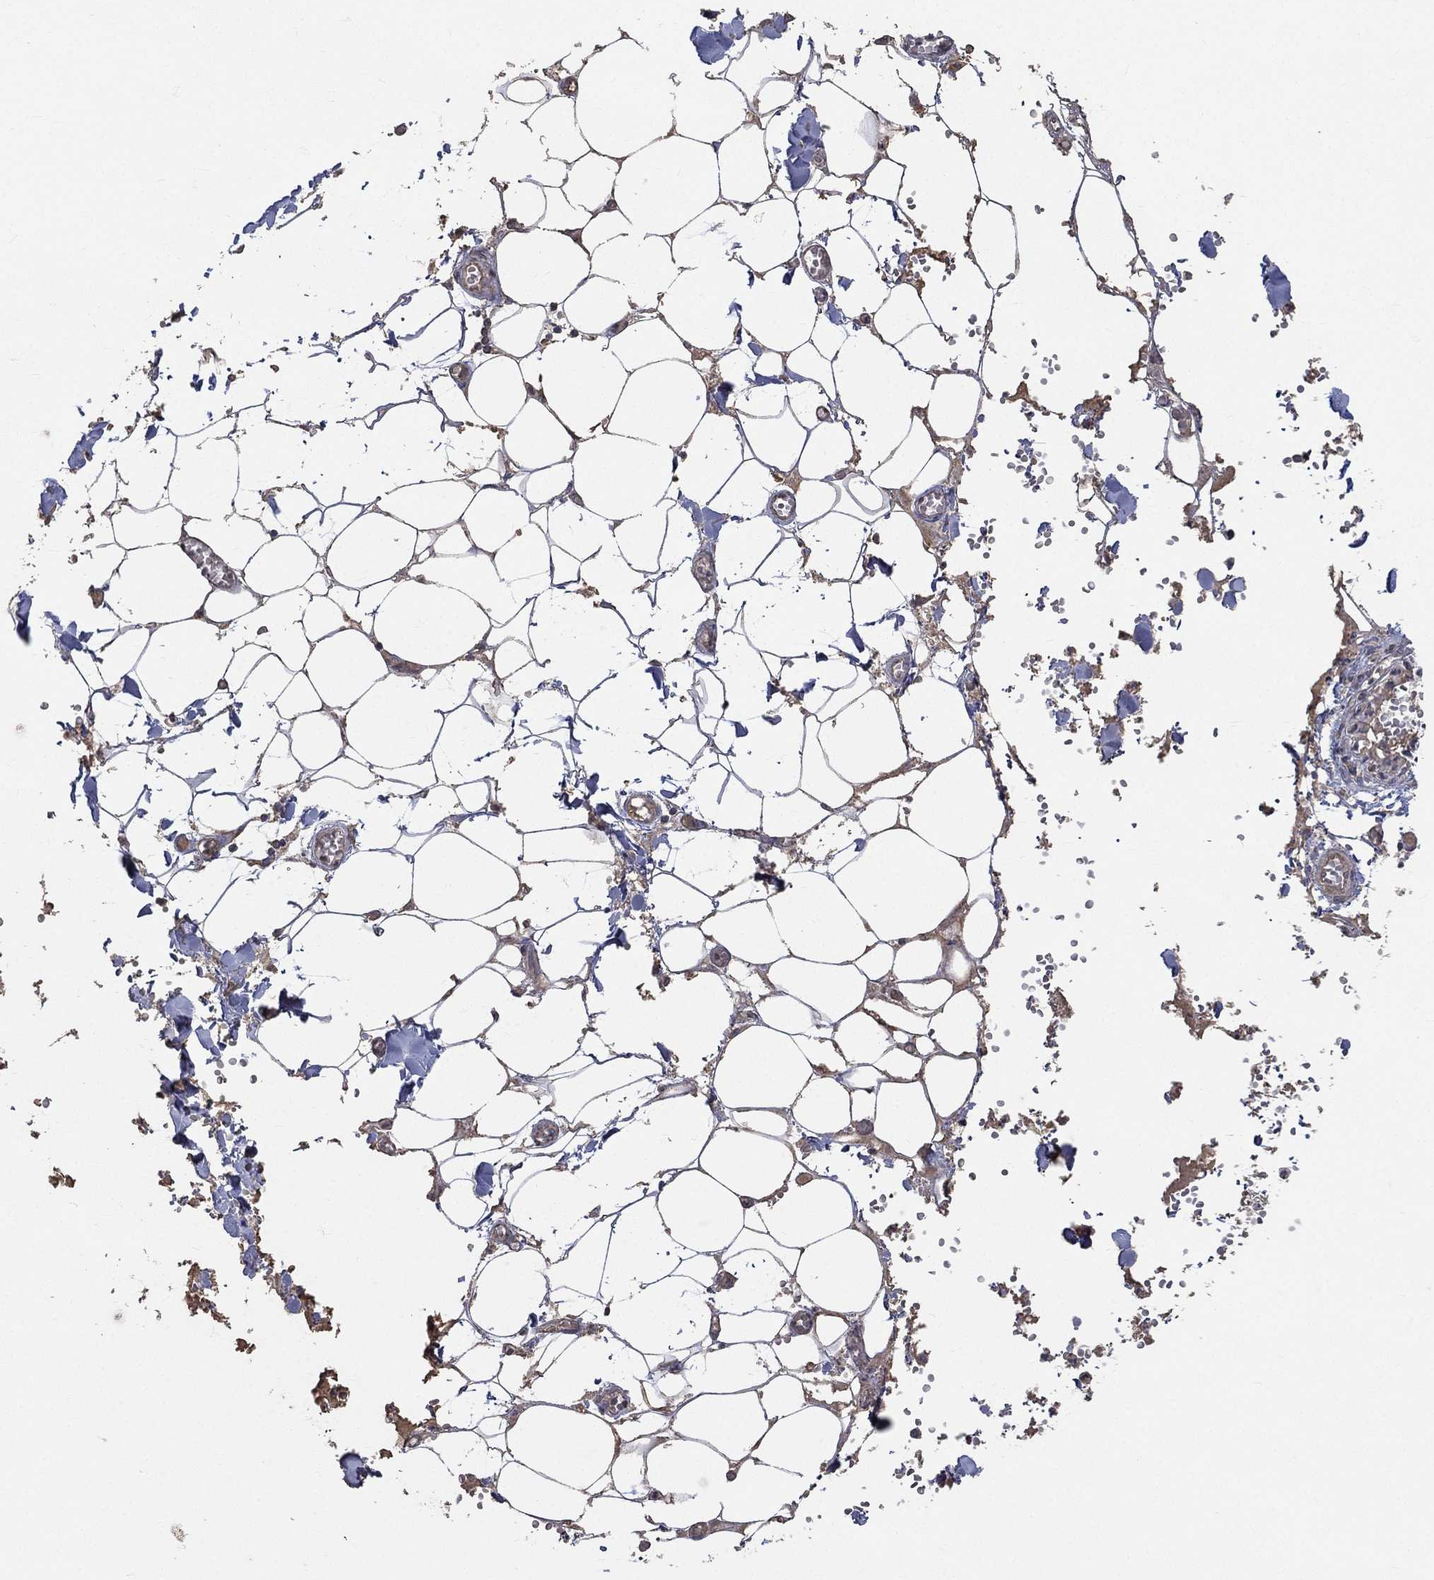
{"staining": {"intensity": "negative", "quantity": "none", "location": "none"}, "tissue": "adipose tissue", "cell_type": "Adipocytes", "image_type": "normal", "snomed": [{"axis": "morphology", "description": "Normal tissue, NOS"}, {"axis": "morphology", "description": "Squamous cell carcinoma, NOS"}, {"axis": "topography", "description": "Cartilage tissue"}, {"axis": "topography", "description": "Lung"}], "caption": "Immunohistochemistry histopathology image of unremarkable adipose tissue: adipose tissue stained with DAB (3,3'-diaminobenzidine) displays no significant protein positivity in adipocytes. (Stains: DAB (3,3'-diaminobenzidine) immunohistochemistry with hematoxylin counter stain, Microscopy: brightfield microscopy at high magnification).", "gene": "SNAP25", "patient": {"sex": "male", "age": 66}}